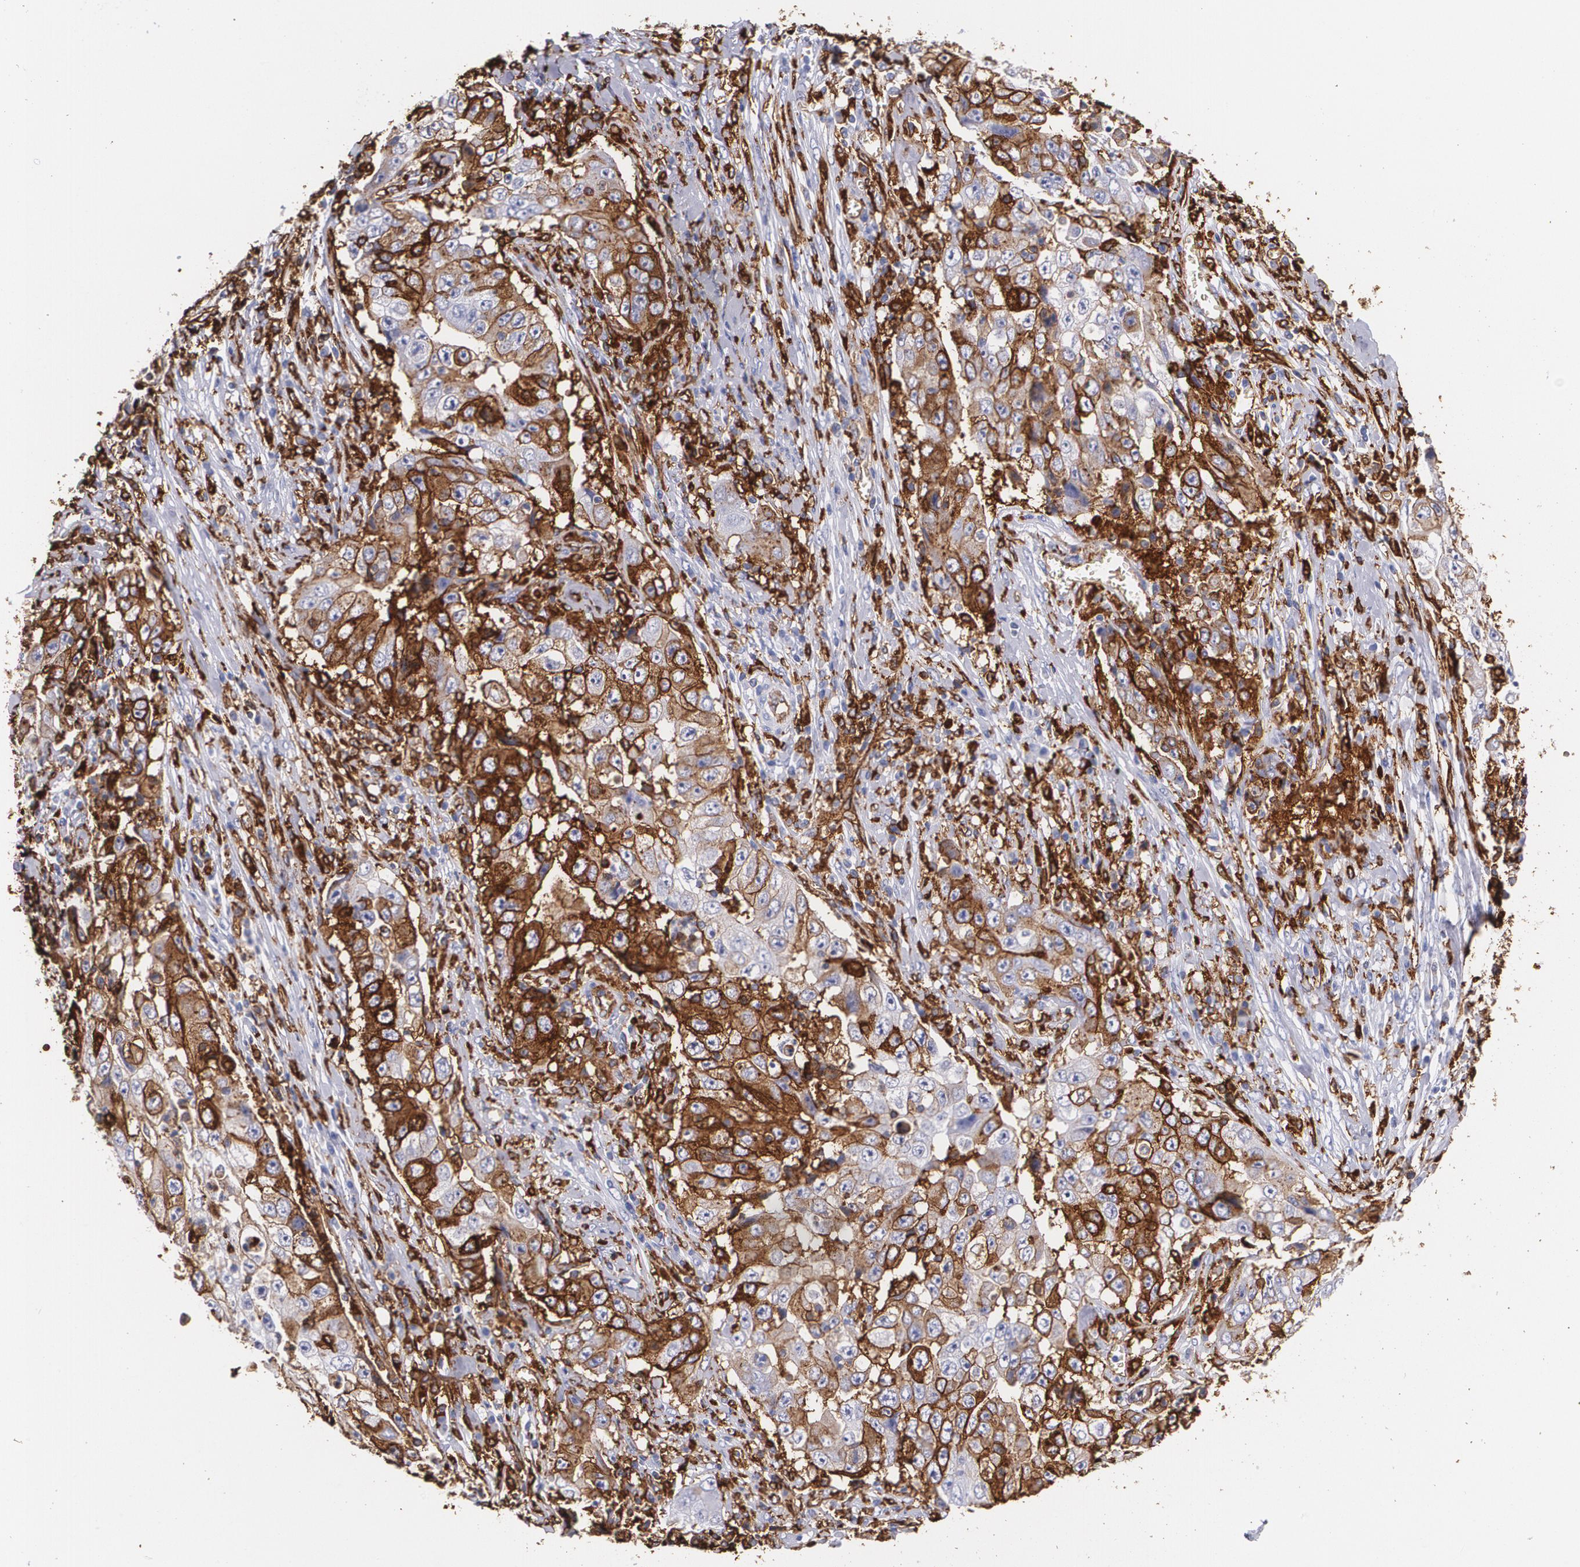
{"staining": {"intensity": "moderate", "quantity": "25%-75%", "location": "cytoplasmic/membranous"}, "tissue": "lung cancer", "cell_type": "Tumor cells", "image_type": "cancer", "snomed": [{"axis": "morphology", "description": "Squamous cell carcinoma, NOS"}, {"axis": "topography", "description": "Lung"}], "caption": "Lung cancer (squamous cell carcinoma) tissue demonstrates moderate cytoplasmic/membranous expression in approximately 25%-75% of tumor cells Nuclei are stained in blue.", "gene": "HLA-DRA", "patient": {"sex": "male", "age": 64}}